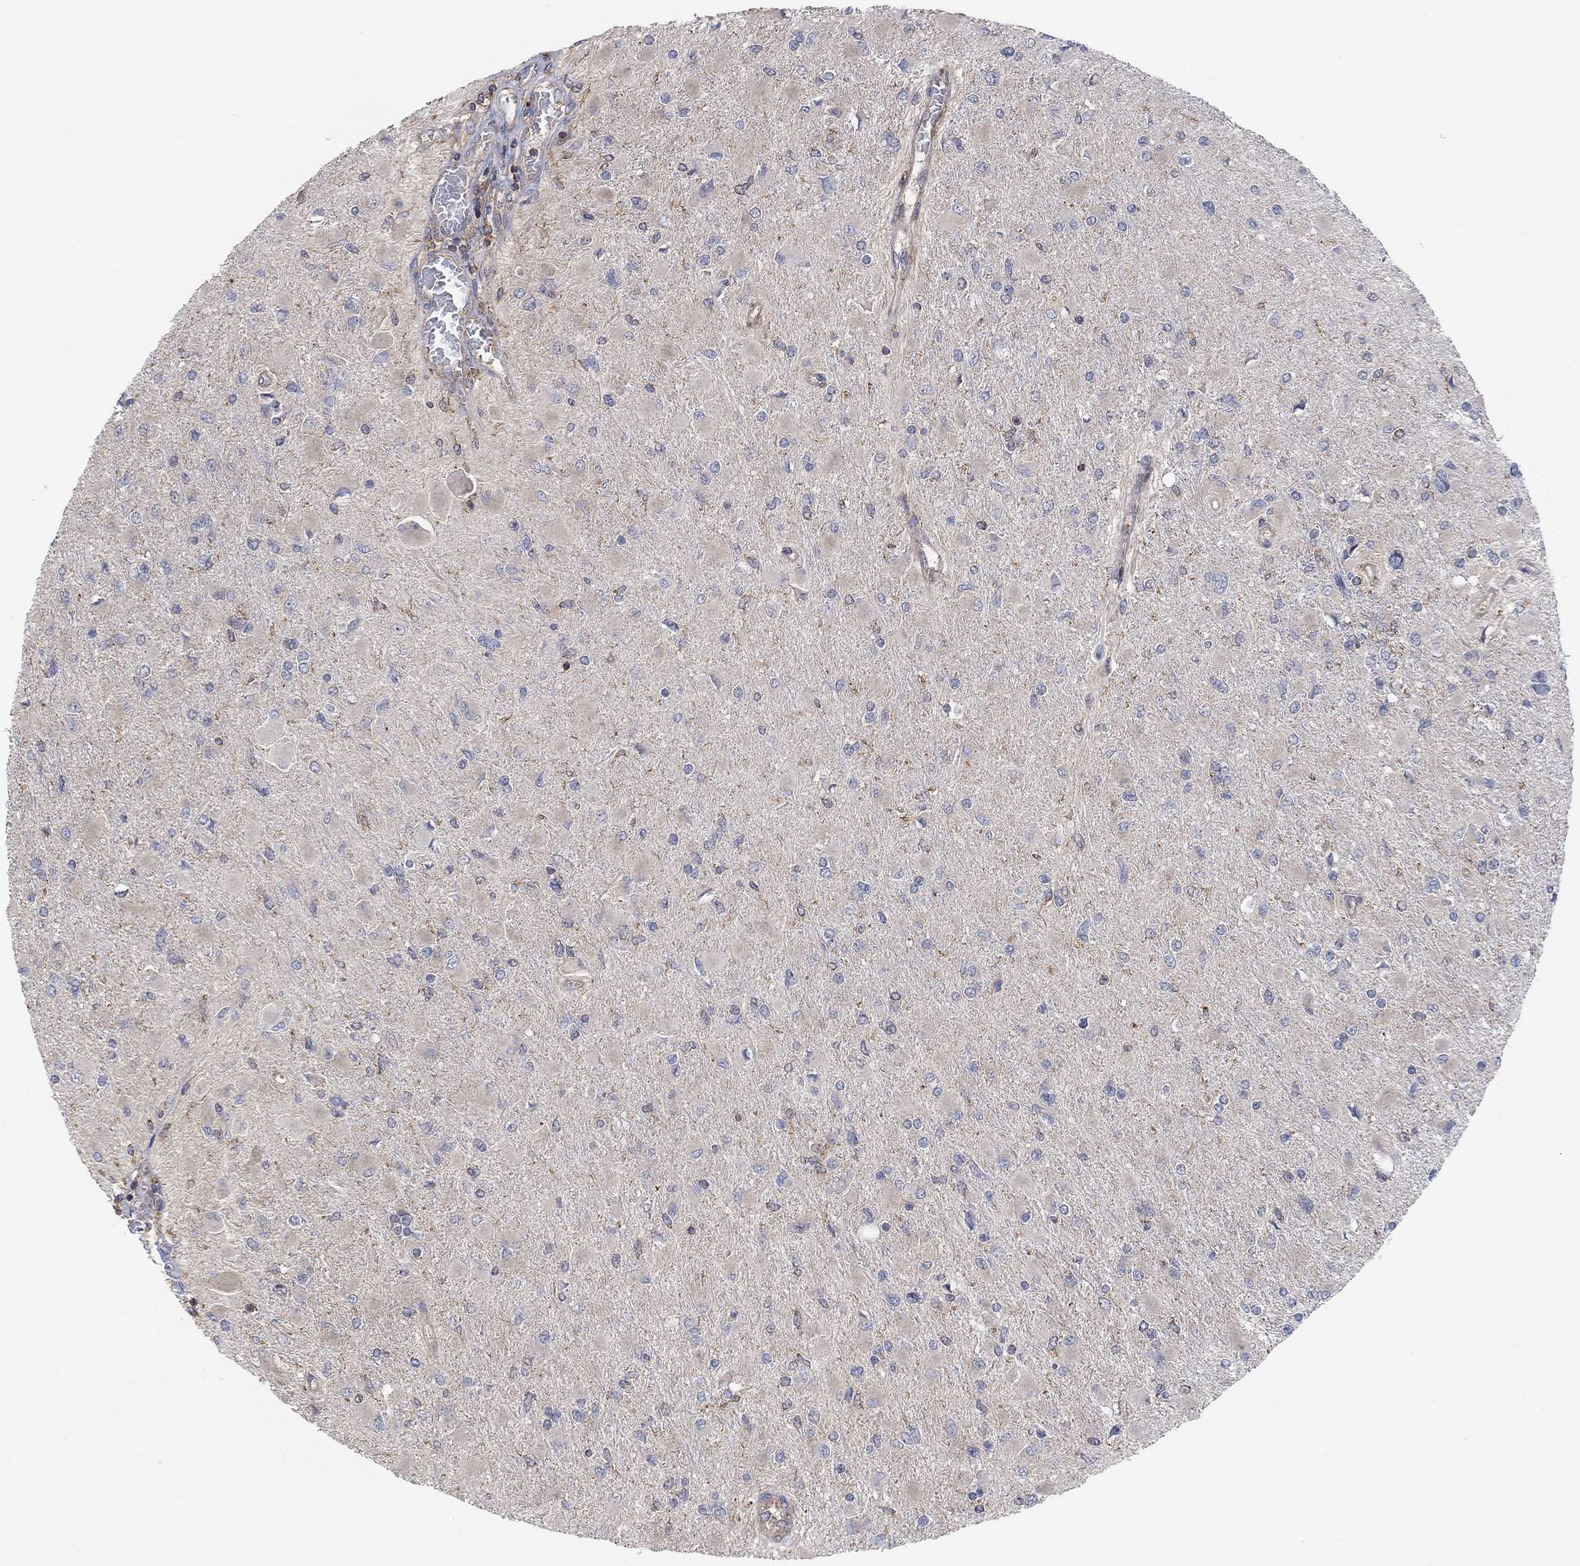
{"staining": {"intensity": "negative", "quantity": "none", "location": "none"}, "tissue": "glioma", "cell_type": "Tumor cells", "image_type": "cancer", "snomed": [{"axis": "morphology", "description": "Glioma, malignant, High grade"}, {"axis": "topography", "description": "Cerebral cortex"}], "caption": "Tumor cells show no significant positivity in malignant glioma (high-grade).", "gene": "BLOC1S3", "patient": {"sex": "female", "age": 36}}